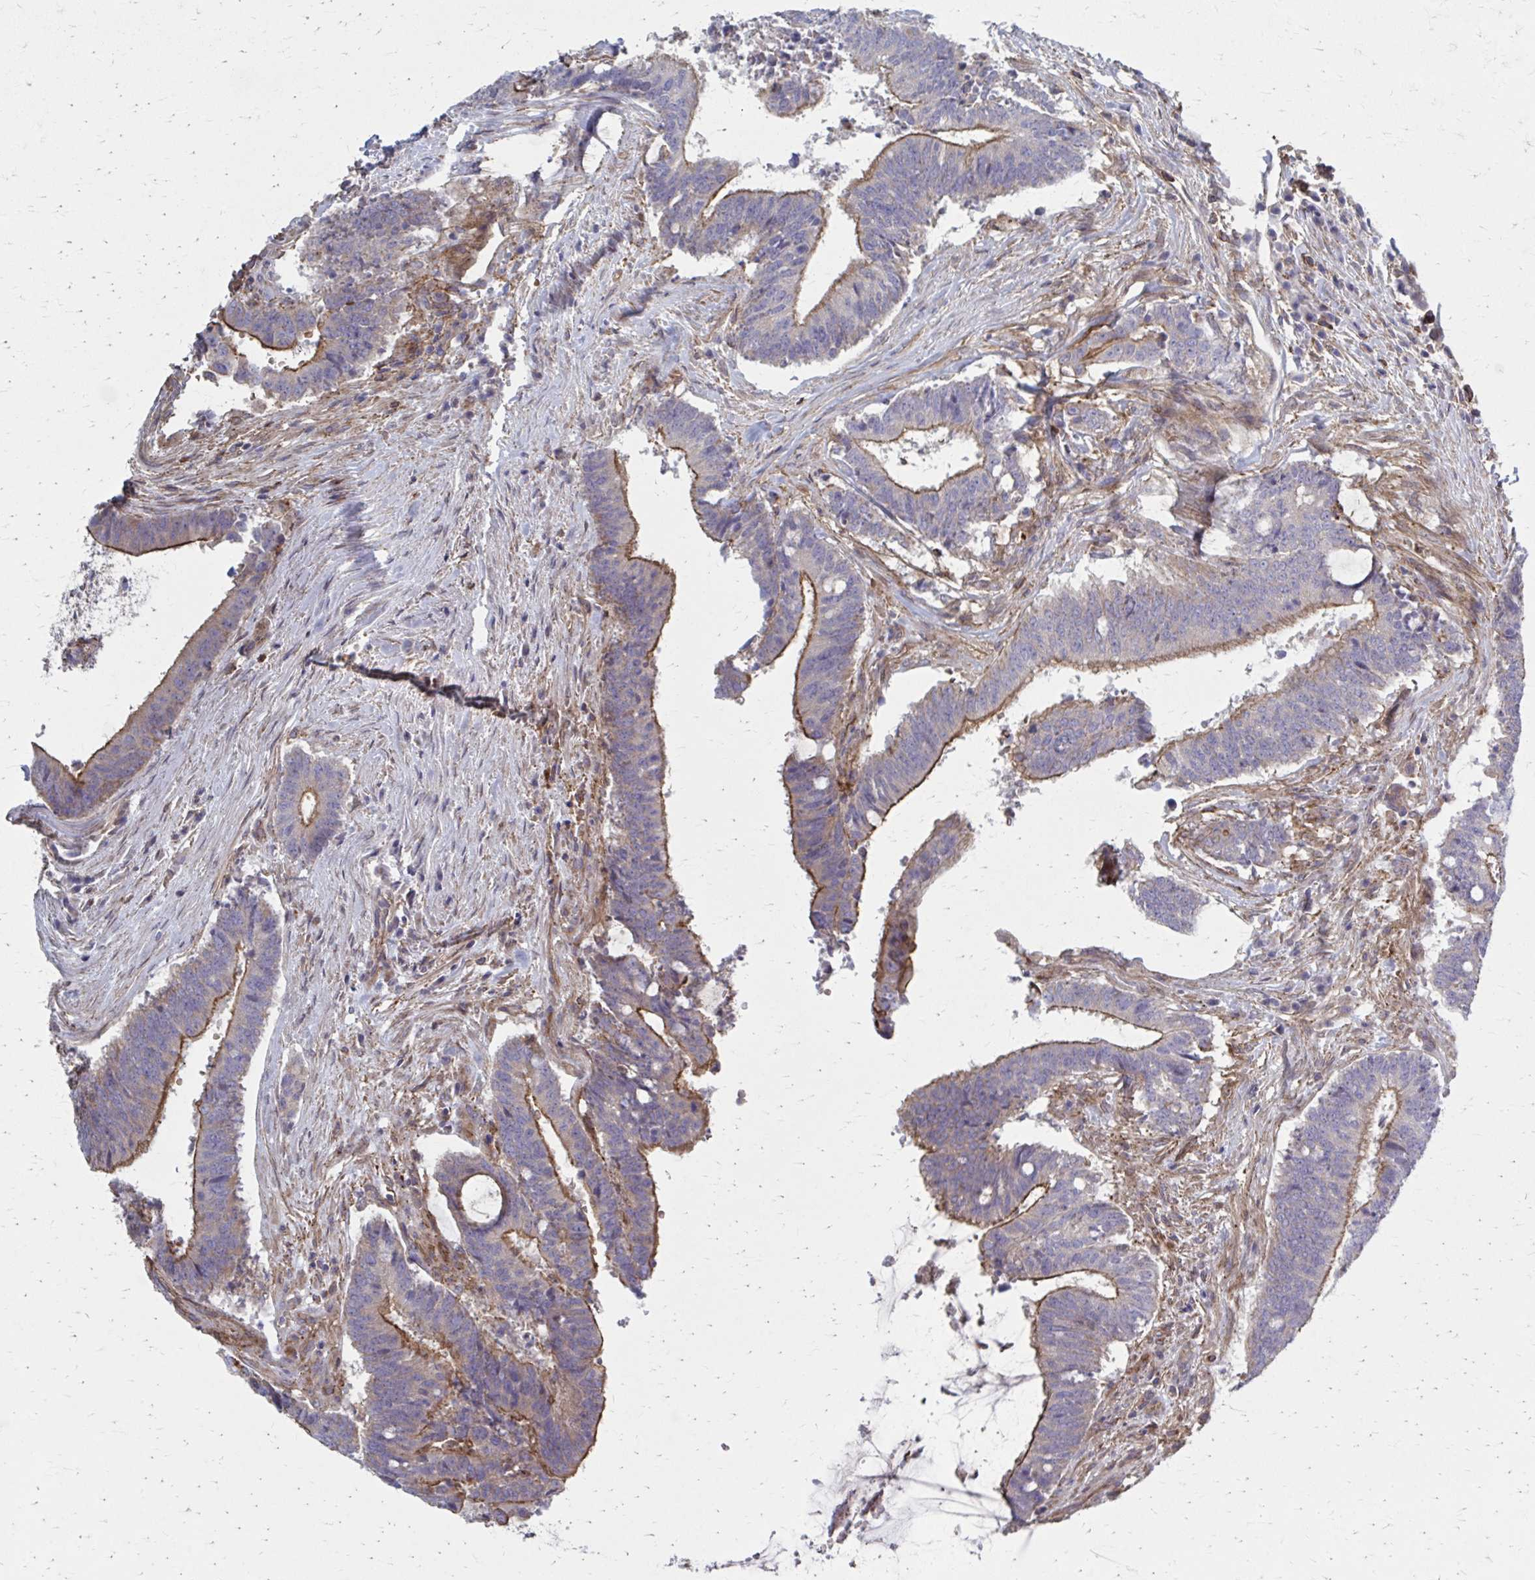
{"staining": {"intensity": "moderate", "quantity": "25%-75%", "location": "cytoplasmic/membranous"}, "tissue": "colorectal cancer", "cell_type": "Tumor cells", "image_type": "cancer", "snomed": [{"axis": "morphology", "description": "Adenocarcinoma, NOS"}, {"axis": "topography", "description": "Colon"}], "caption": "Immunohistochemistry (IHC) (DAB (3,3'-diaminobenzidine)) staining of colorectal cancer (adenocarcinoma) displays moderate cytoplasmic/membranous protein expression in approximately 25%-75% of tumor cells.", "gene": "MMP14", "patient": {"sex": "female", "age": 43}}